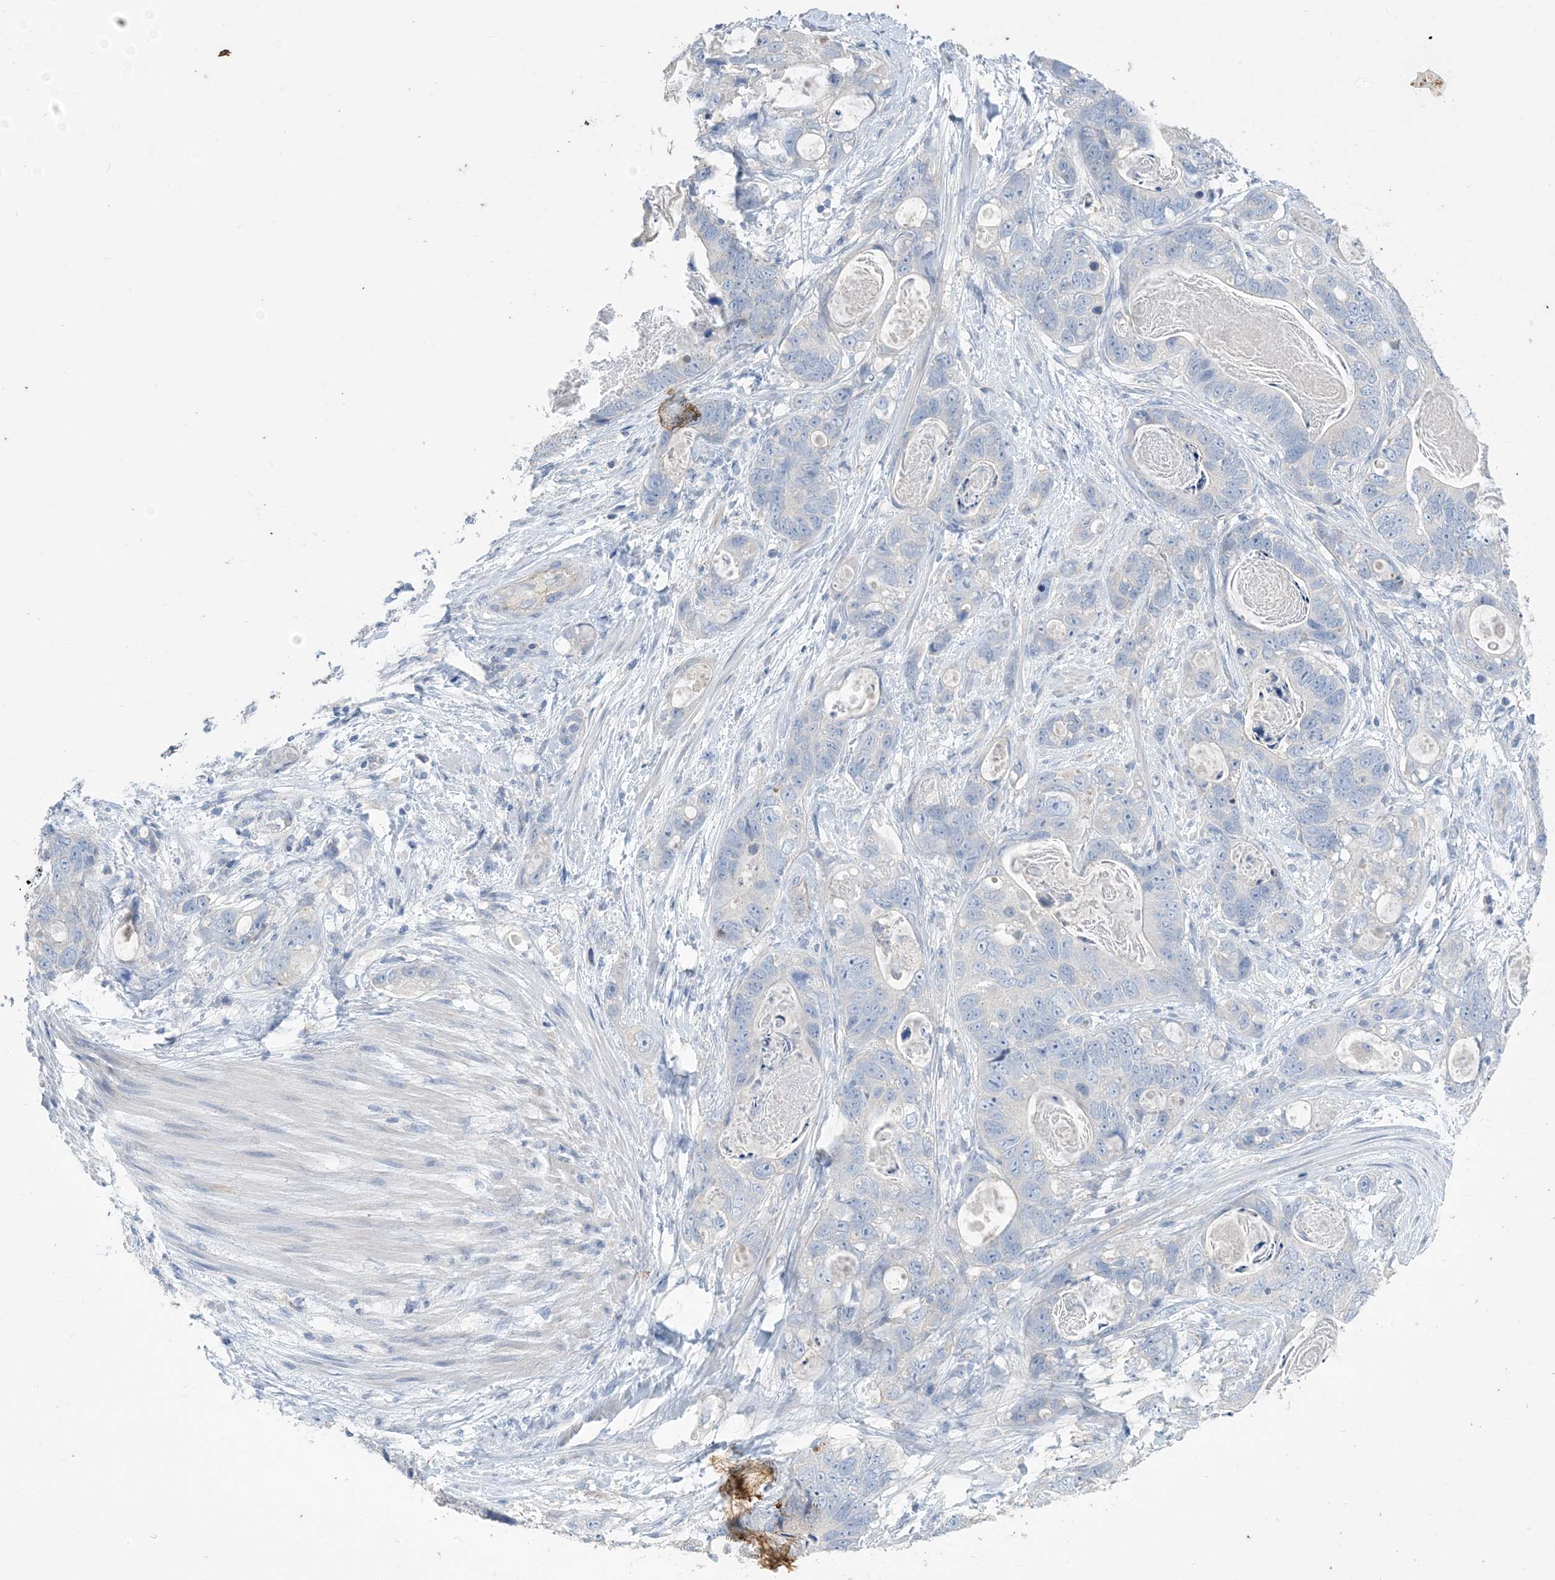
{"staining": {"intensity": "negative", "quantity": "none", "location": "none"}, "tissue": "stomach cancer", "cell_type": "Tumor cells", "image_type": "cancer", "snomed": [{"axis": "morphology", "description": "Normal tissue, NOS"}, {"axis": "morphology", "description": "Adenocarcinoma, NOS"}, {"axis": "topography", "description": "Stomach"}], "caption": "This is a histopathology image of immunohistochemistry (IHC) staining of stomach cancer, which shows no positivity in tumor cells.", "gene": "KPRP", "patient": {"sex": "female", "age": 89}}